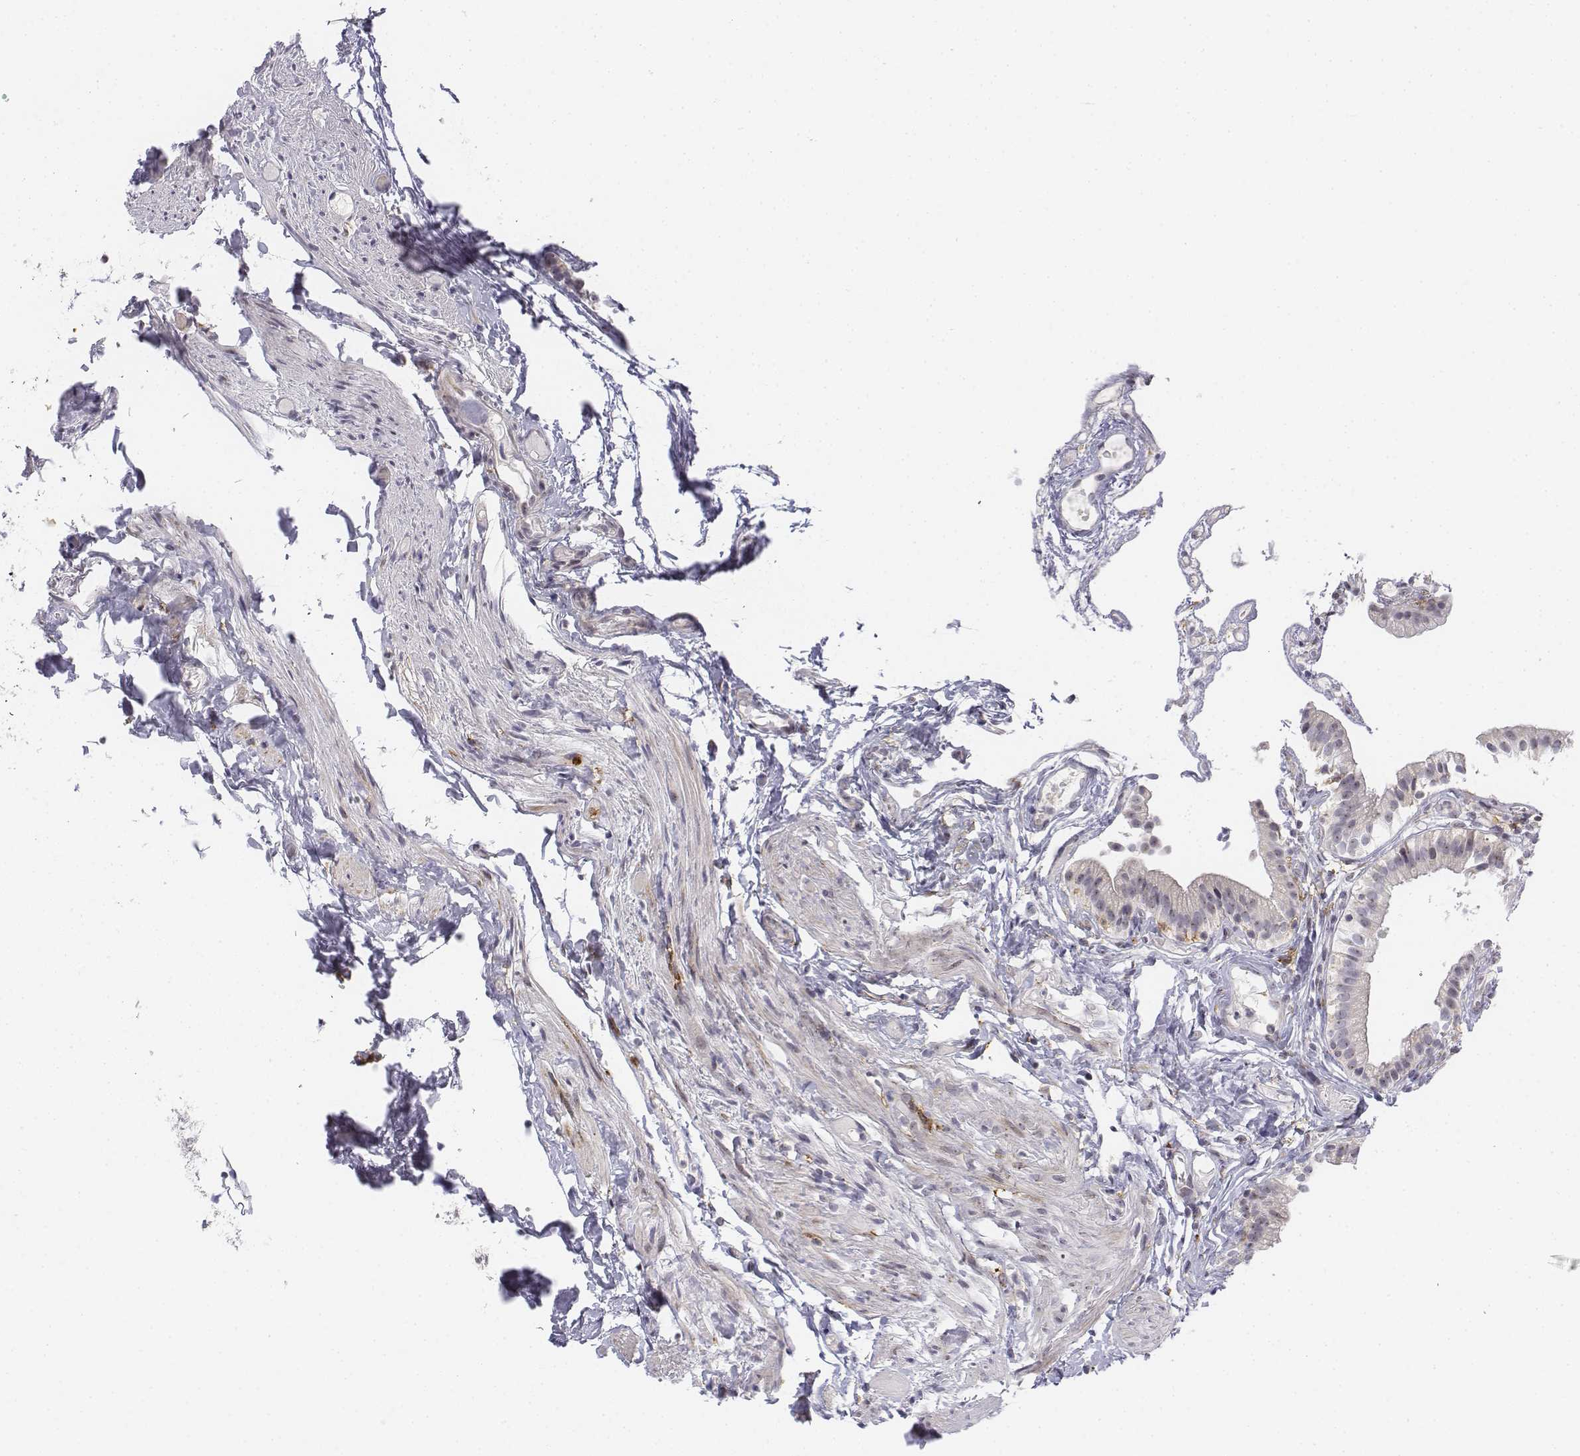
{"staining": {"intensity": "negative", "quantity": "none", "location": "none"}, "tissue": "gallbladder", "cell_type": "Glandular cells", "image_type": "normal", "snomed": [{"axis": "morphology", "description": "Normal tissue, NOS"}, {"axis": "topography", "description": "Gallbladder"}], "caption": "Glandular cells are negative for brown protein staining in benign gallbladder. (Brightfield microscopy of DAB (3,3'-diaminobenzidine) IHC at high magnification).", "gene": "CD14", "patient": {"sex": "female", "age": 47}}